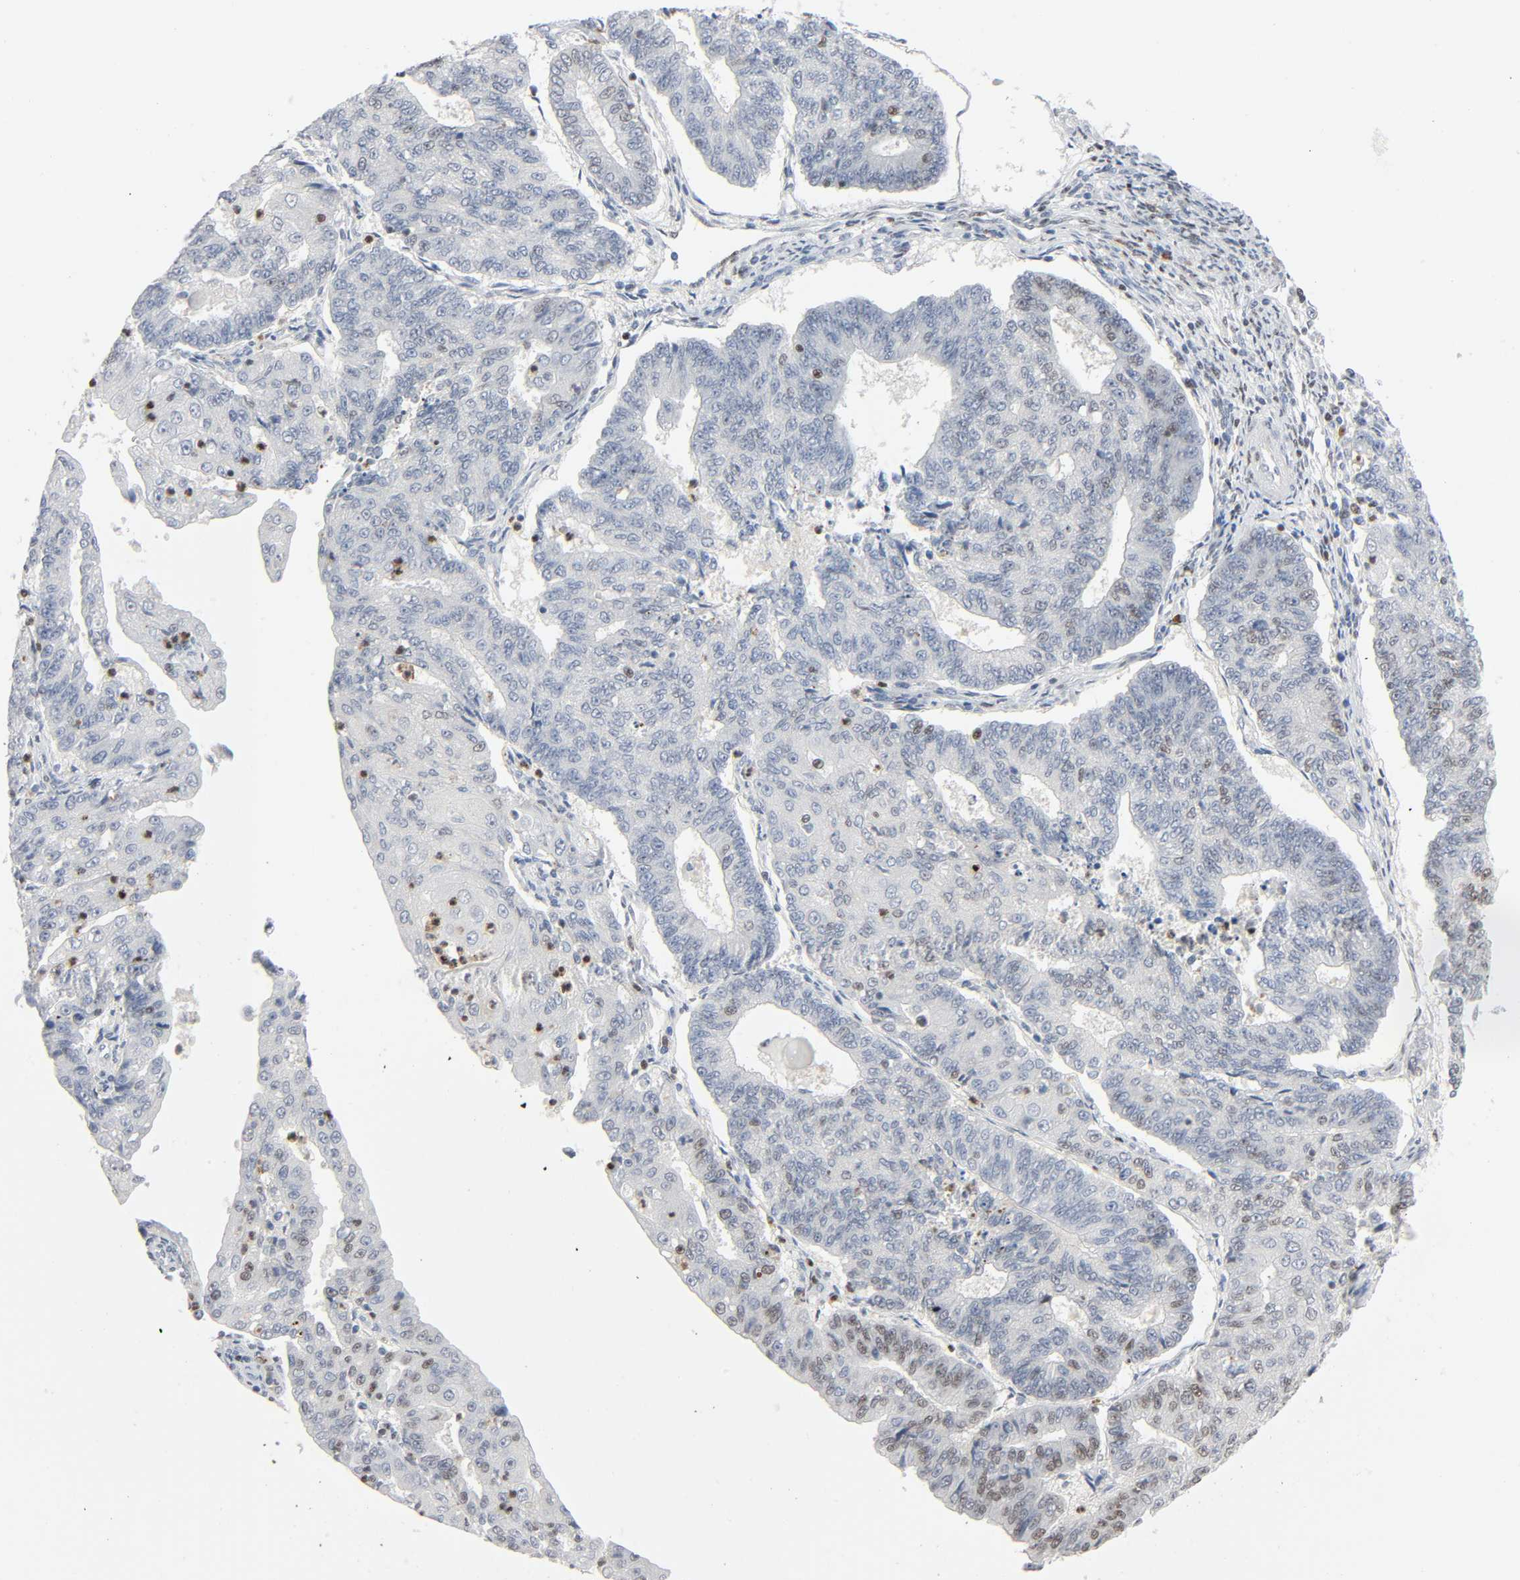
{"staining": {"intensity": "weak", "quantity": "<25%", "location": "nuclear"}, "tissue": "endometrial cancer", "cell_type": "Tumor cells", "image_type": "cancer", "snomed": [{"axis": "morphology", "description": "Adenocarcinoma, NOS"}, {"axis": "topography", "description": "Endometrium"}], "caption": "Immunohistochemistry (IHC) image of endometrial cancer (adenocarcinoma) stained for a protein (brown), which shows no staining in tumor cells.", "gene": "CREBBP", "patient": {"sex": "female", "age": 69}}